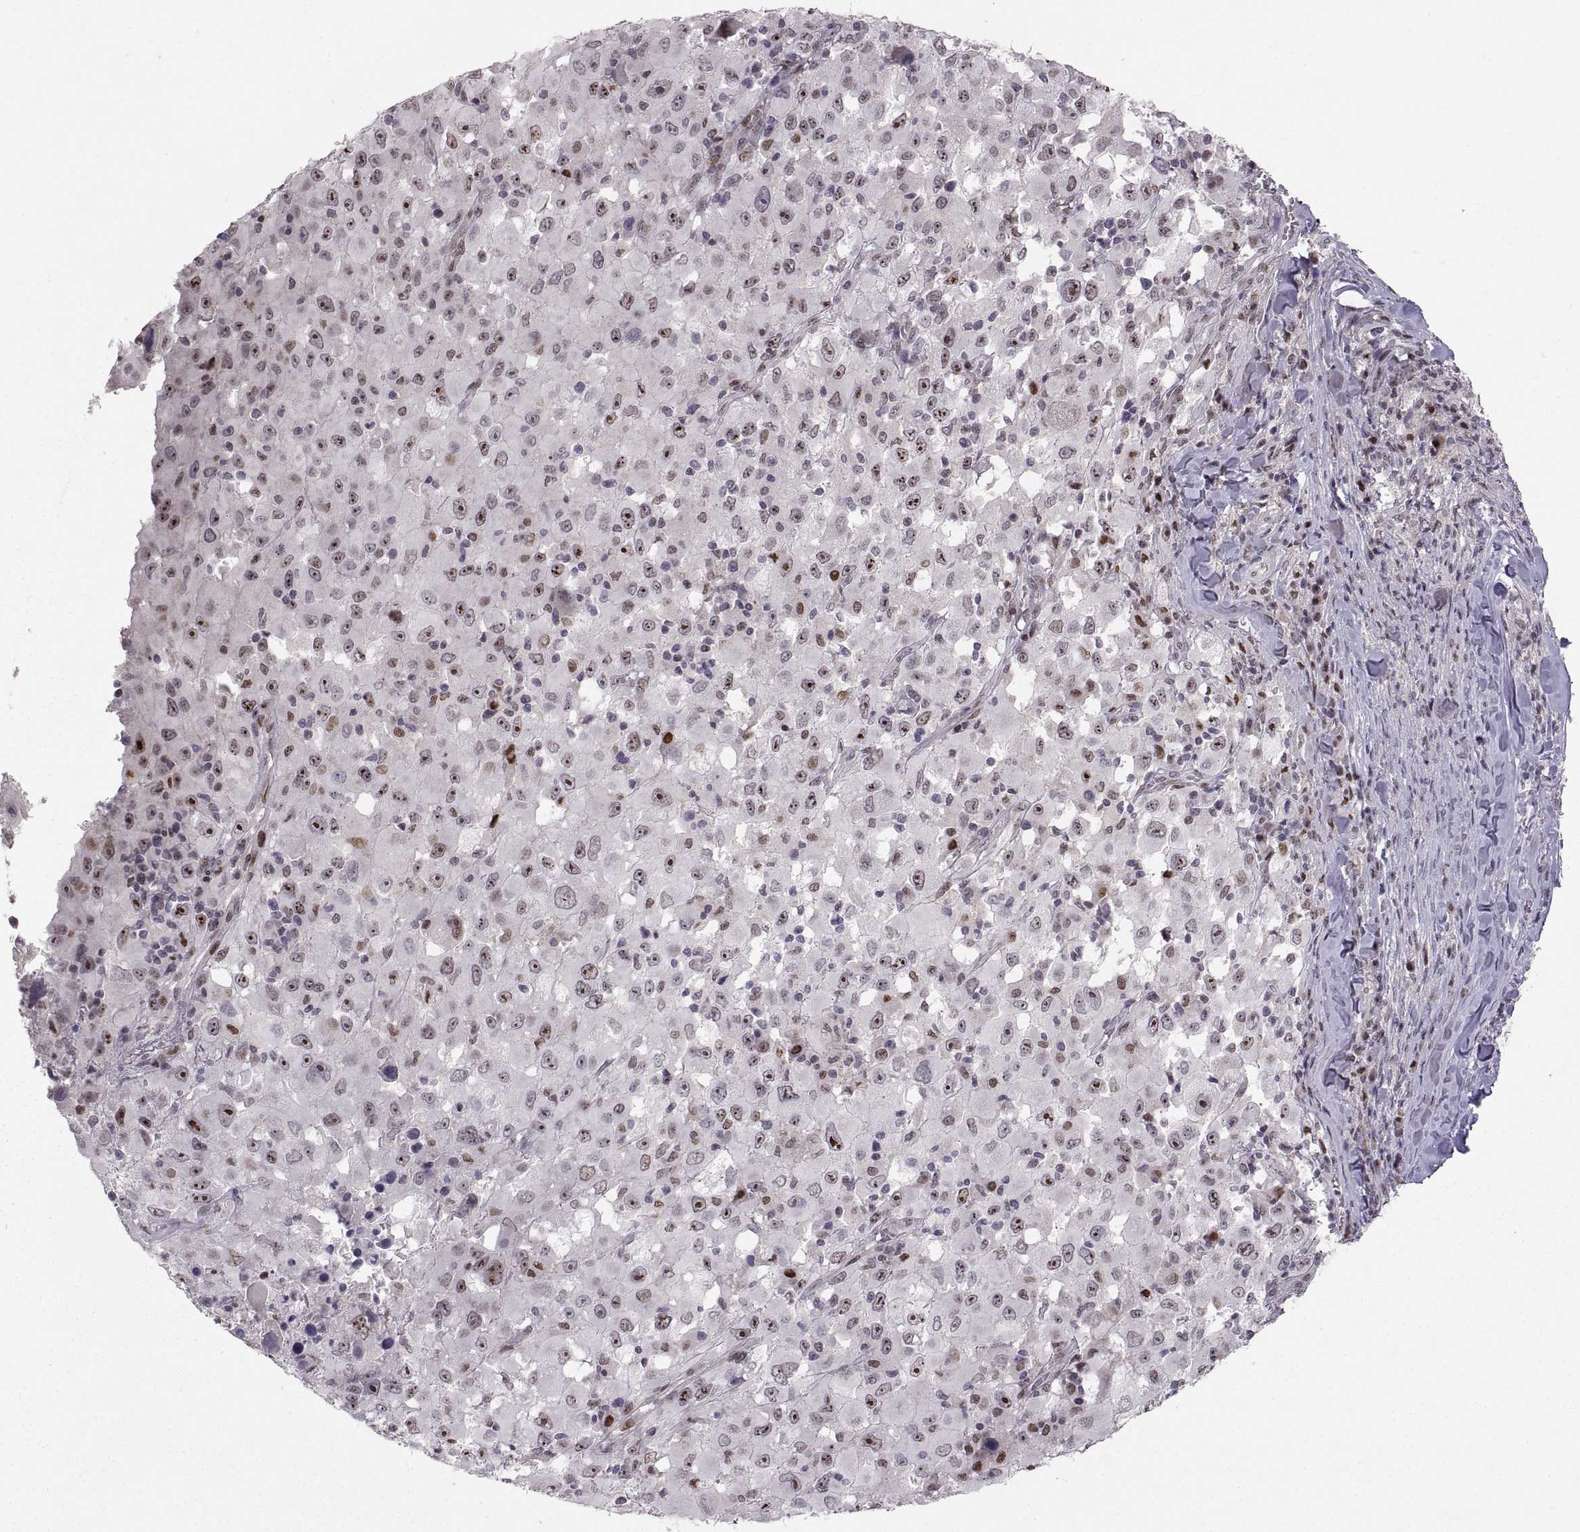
{"staining": {"intensity": "strong", "quantity": "25%-75%", "location": "nuclear"}, "tissue": "melanoma", "cell_type": "Tumor cells", "image_type": "cancer", "snomed": [{"axis": "morphology", "description": "Malignant melanoma, Metastatic site"}, {"axis": "topography", "description": "Soft tissue"}], "caption": "Malignant melanoma (metastatic site) stained for a protein (brown) reveals strong nuclear positive staining in approximately 25%-75% of tumor cells.", "gene": "SNAI1", "patient": {"sex": "male", "age": 50}}